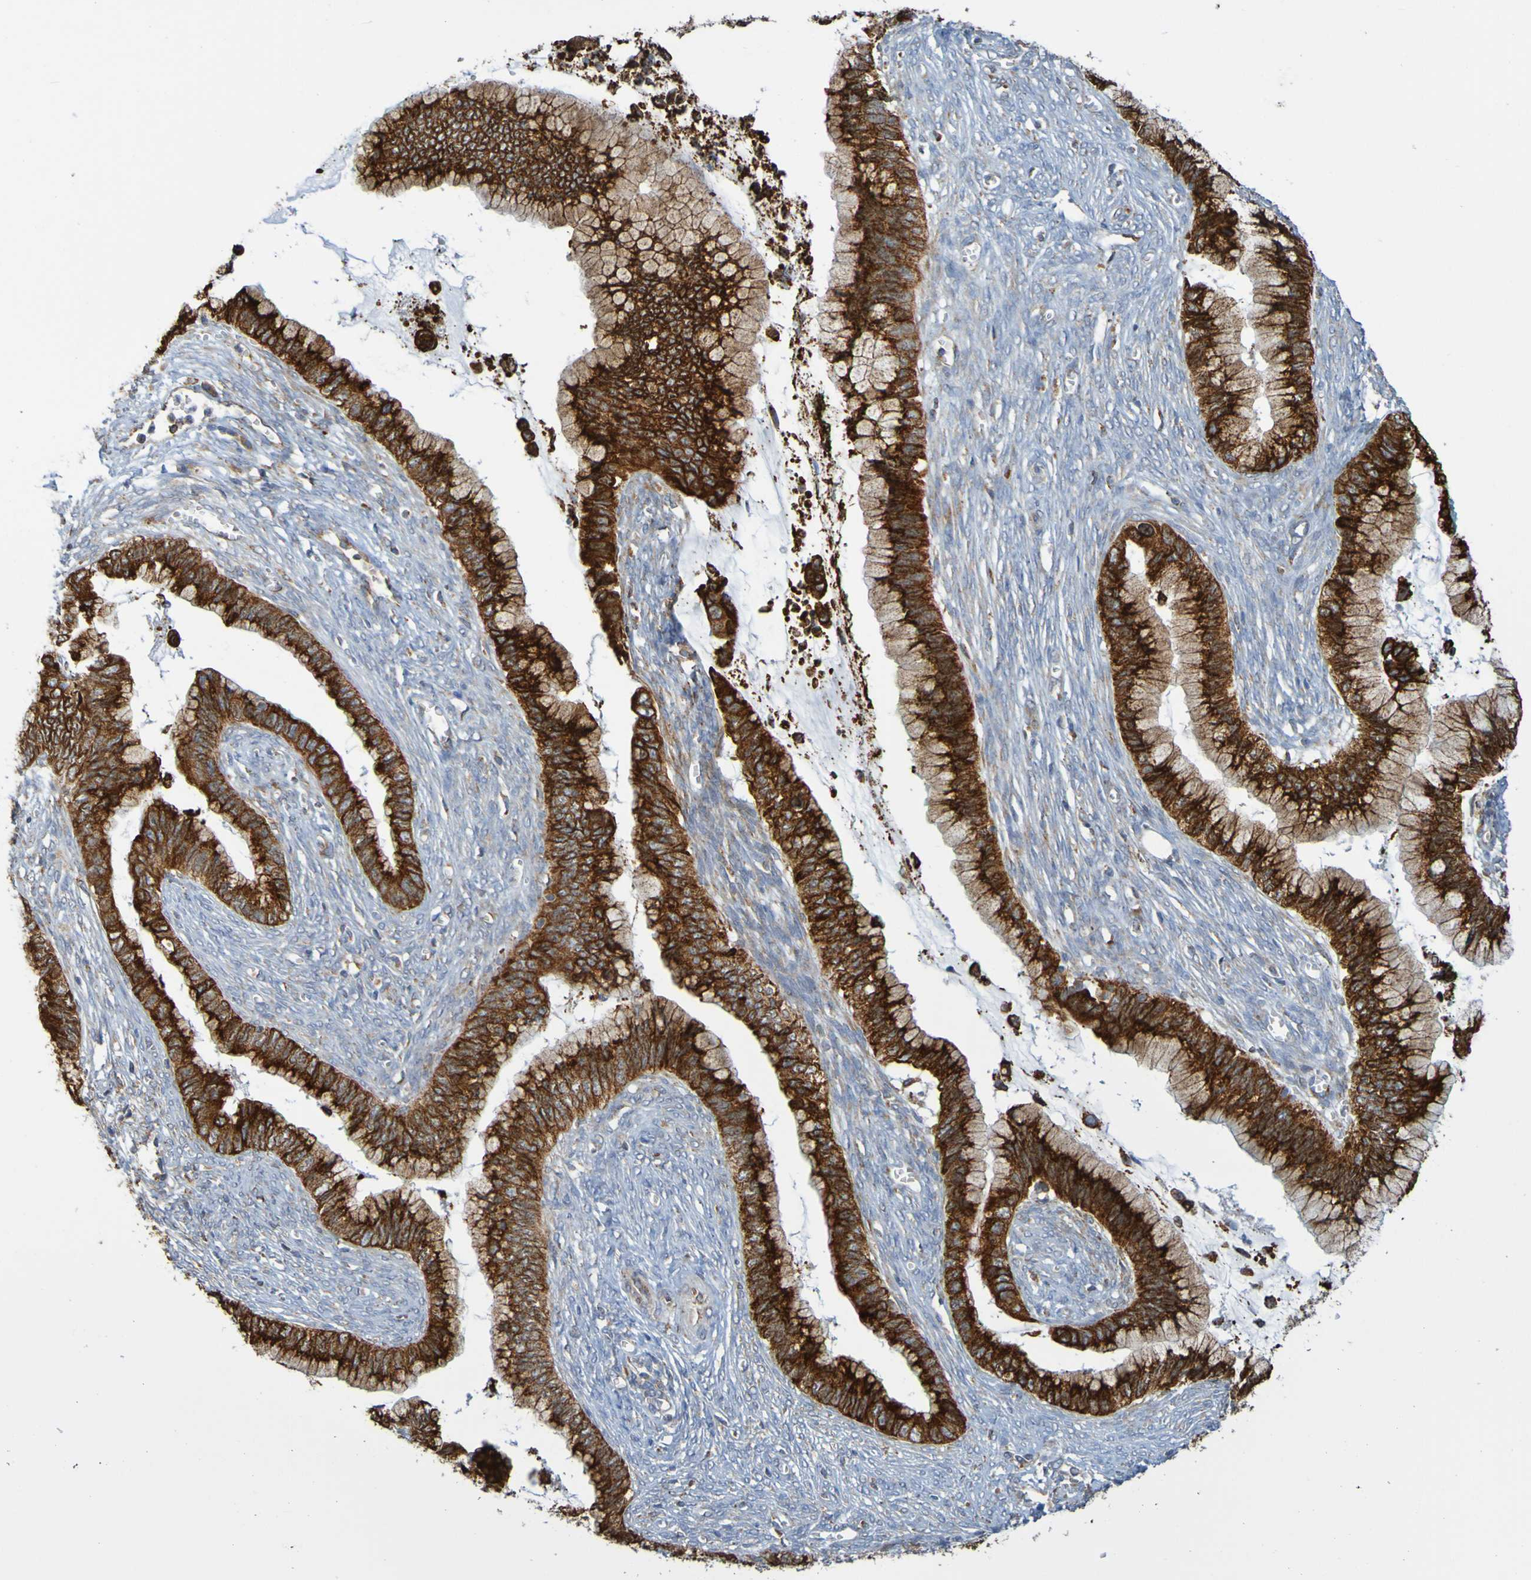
{"staining": {"intensity": "strong", "quantity": ">75%", "location": "cytoplasmic/membranous"}, "tissue": "cervical cancer", "cell_type": "Tumor cells", "image_type": "cancer", "snomed": [{"axis": "morphology", "description": "Adenocarcinoma, NOS"}, {"axis": "topography", "description": "Cervix"}], "caption": "Immunohistochemistry image of cervical cancer stained for a protein (brown), which displays high levels of strong cytoplasmic/membranous expression in about >75% of tumor cells.", "gene": "PDIA3", "patient": {"sex": "female", "age": 44}}